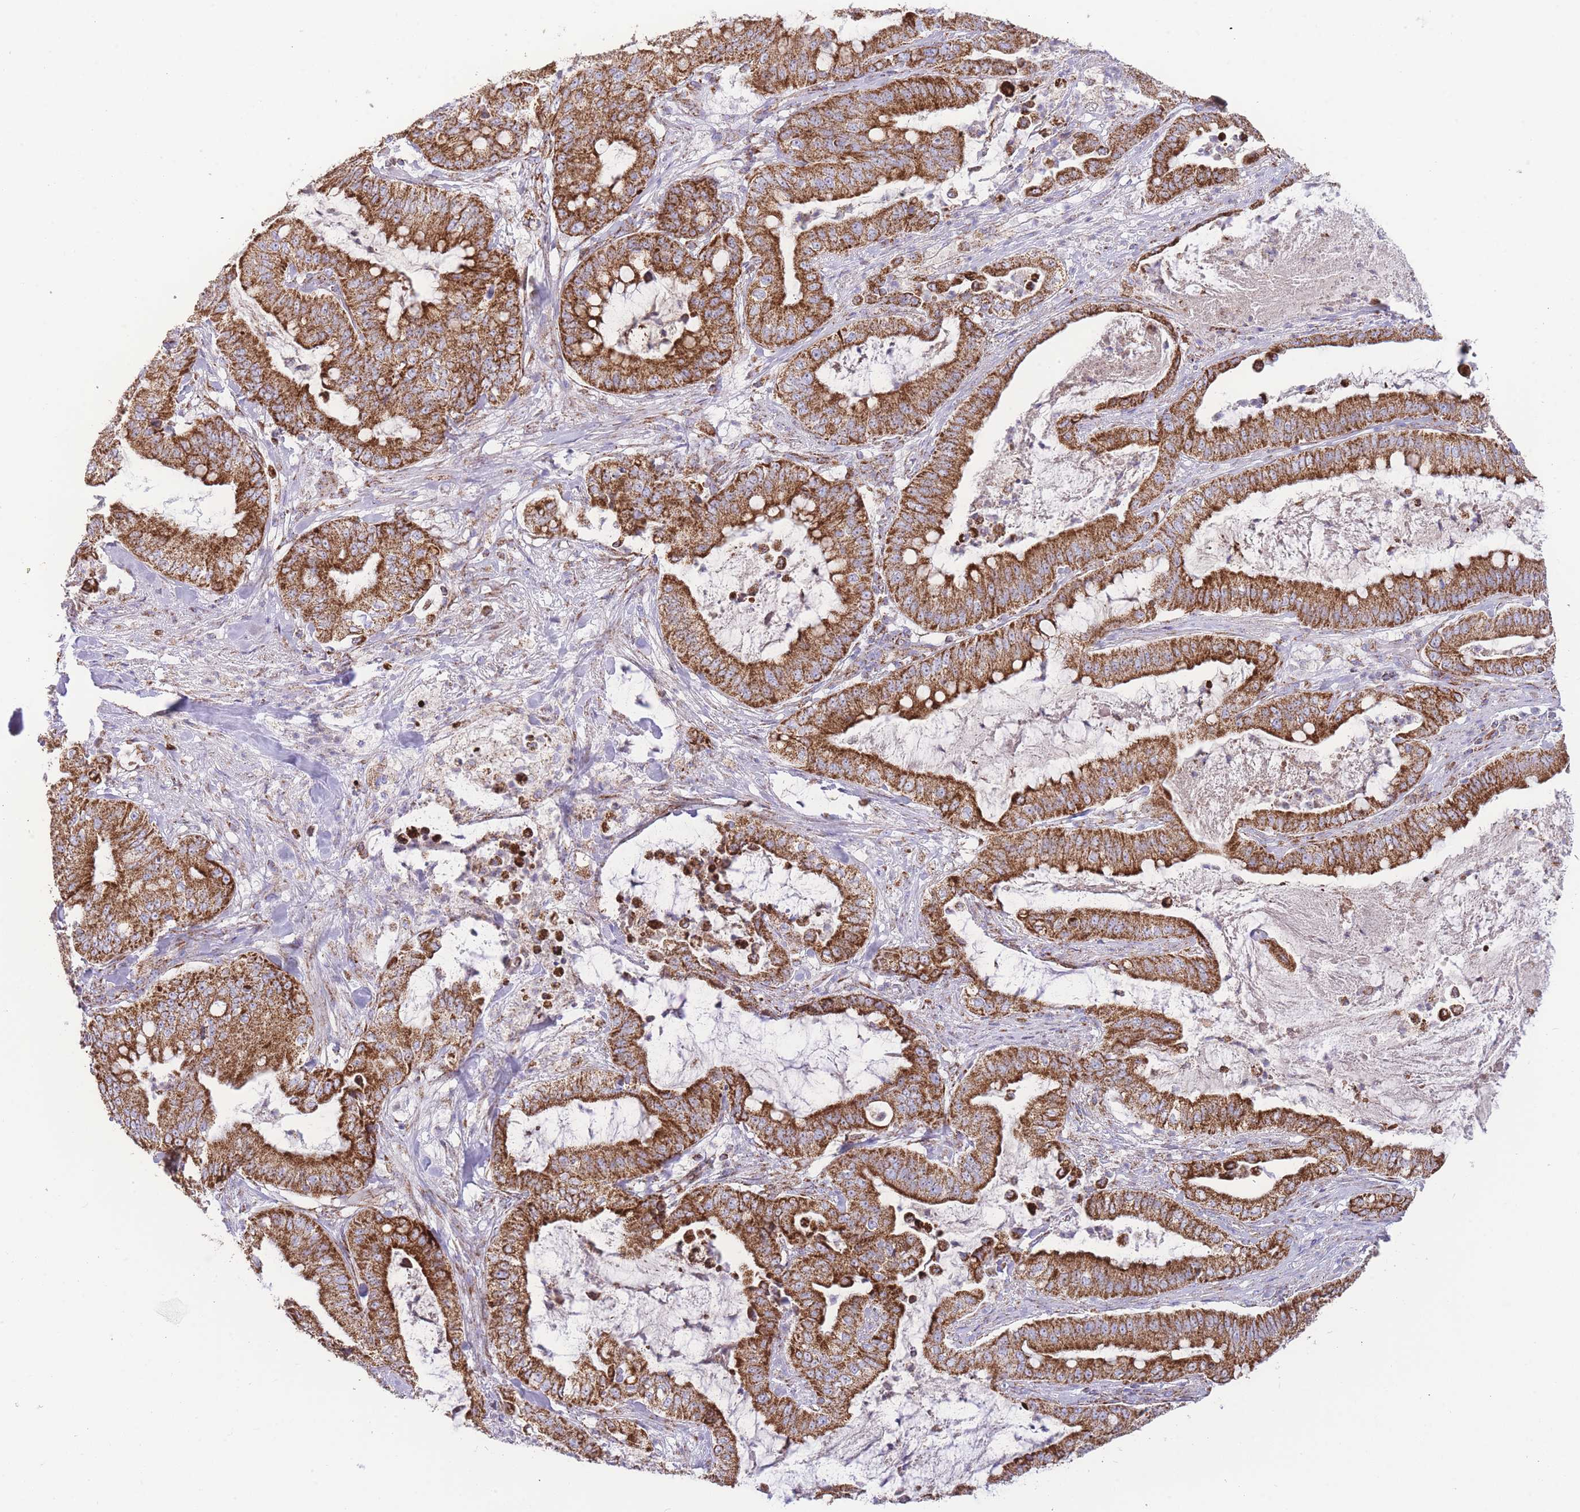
{"staining": {"intensity": "strong", "quantity": ">75%", "location": "cytoplasmic/membranous"}, "tissue": "pancreatic cancer", "cell_type": "Tumor cells", "image_type": "cancer", "snomed": [{"axis": "morphology", "description": "Adenocarcinoma, NOS"}, {"axis": "topography", "description": "Pancreas"}], "caption": "The micrograph shows immunohistochemical staining of pancreatic cancer (adenocarcinoma). There is strong cytoplasmic/membranous positivity is identified in about >75% of tumor cells.", "gene": "GSTM1", "patient": {"sex": "male", "age": 71}}